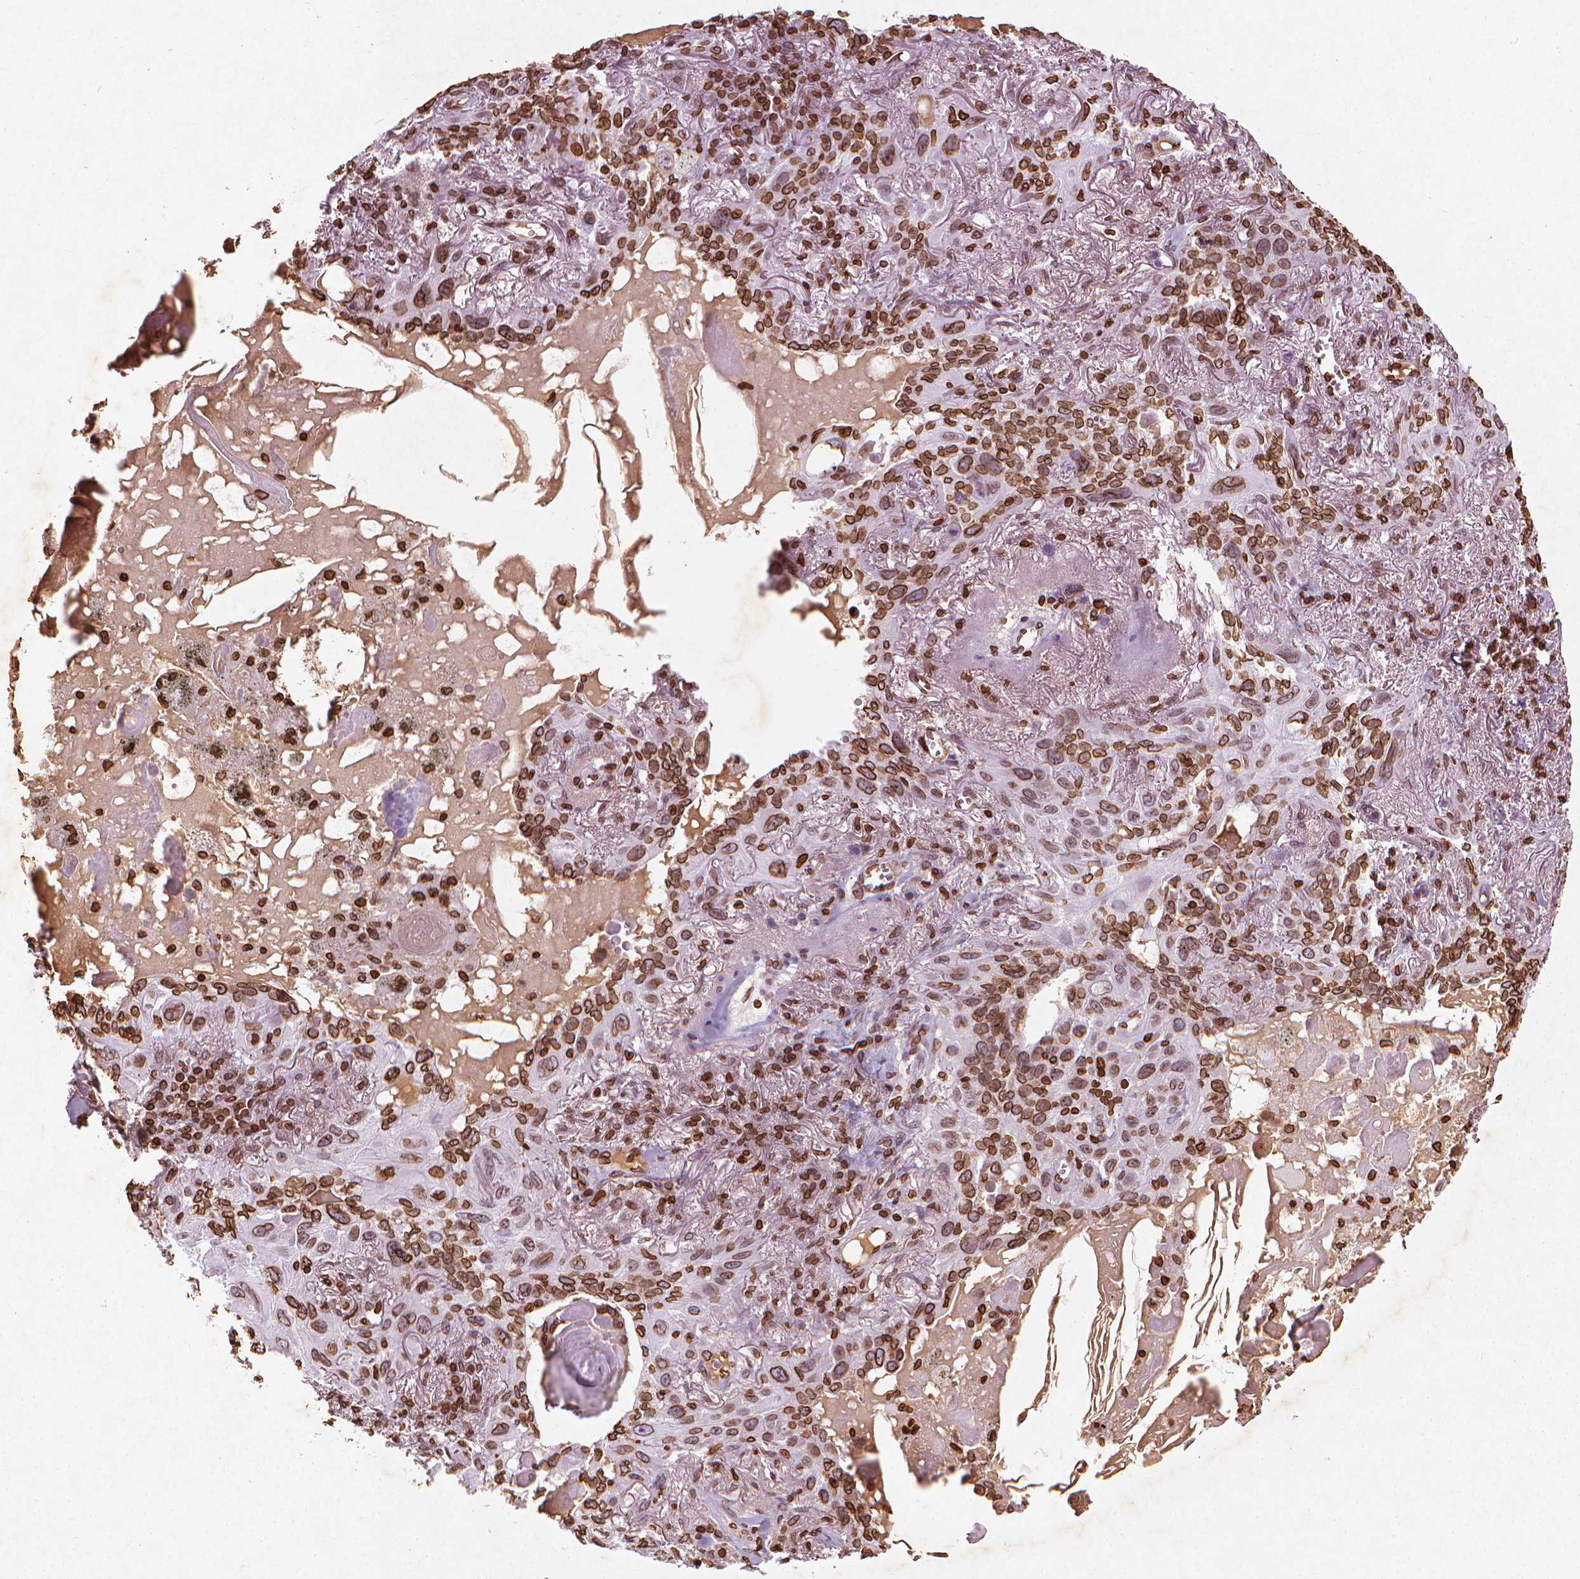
{"staining": {"intensity": "strong", "quantity": ">75%", "location": "cytoplasmic/membranous,nuclear"}, "tissue": "lung cancer", "cell_type": "Tumor cells", "image_type": "cancer", "snomed": [{"axis": "morphology", "description": "Squamous cell carcinoma, NOS"}, {"axis": "topography", "description": "Lung"}], "caption": "A brown stain labels strong cytoplasmic/membranous and nuclear staining of a protein in human squamous cell carcinoma (lung) tumor cells.", "gene": "LMNB1", "patient": {"sex": "male", "age": 79}}